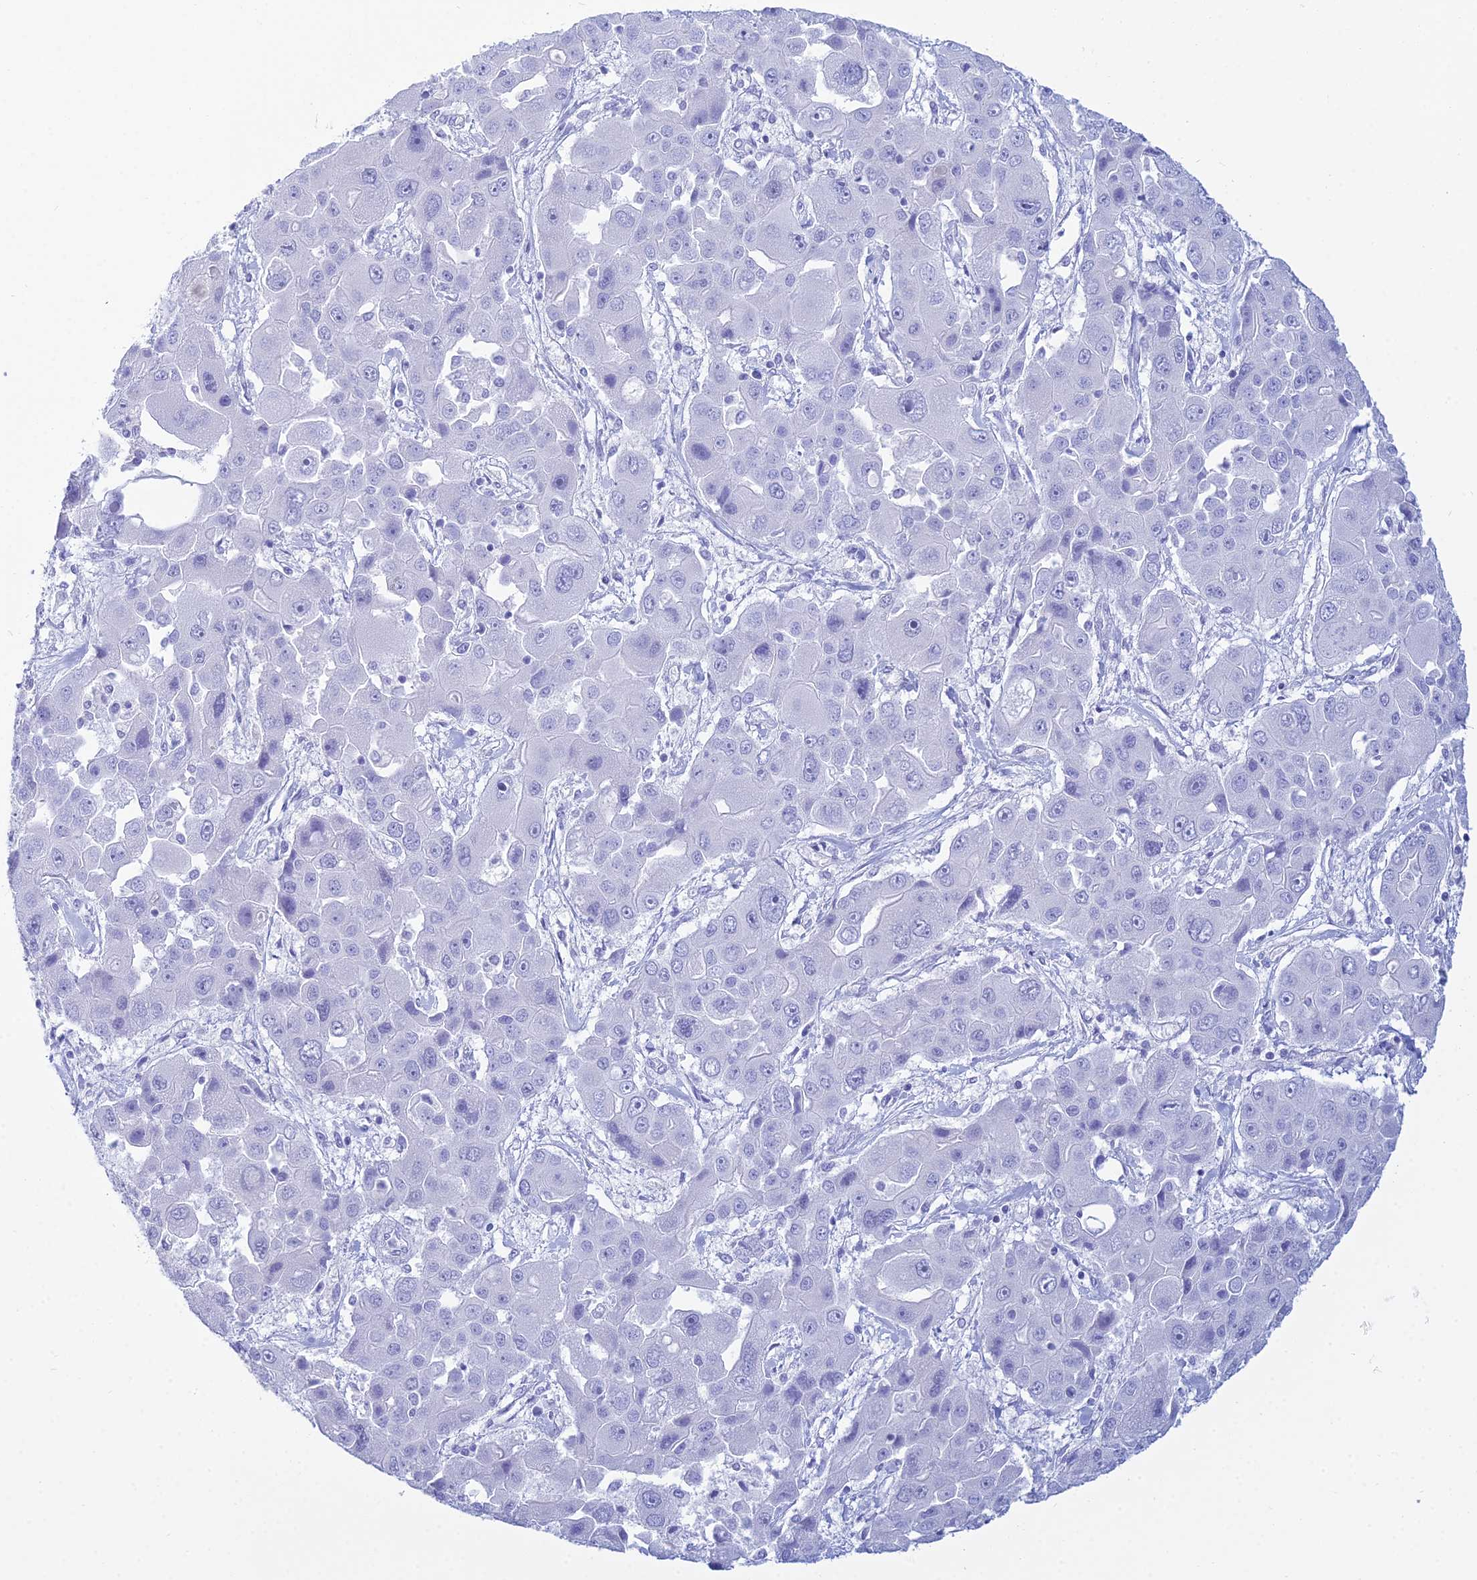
{"staining": {"intensity": "negative", "quantity": "none", "location": "none"}, "tissue": "liver cancer", "cell_type": "Tumor cells", "image_type": "cancer", "snomed": [{"axis": "morphology", "description": "Cholangiocarcinoma"}, {"axis": "topography", "description": "Liver"}], "caption": "A photomicrograph of human liver cholangiocarcinoma is negative for staining in tumor cells.", "gene": "PATE4", "patient": {"sex": "male", "age": 67}}